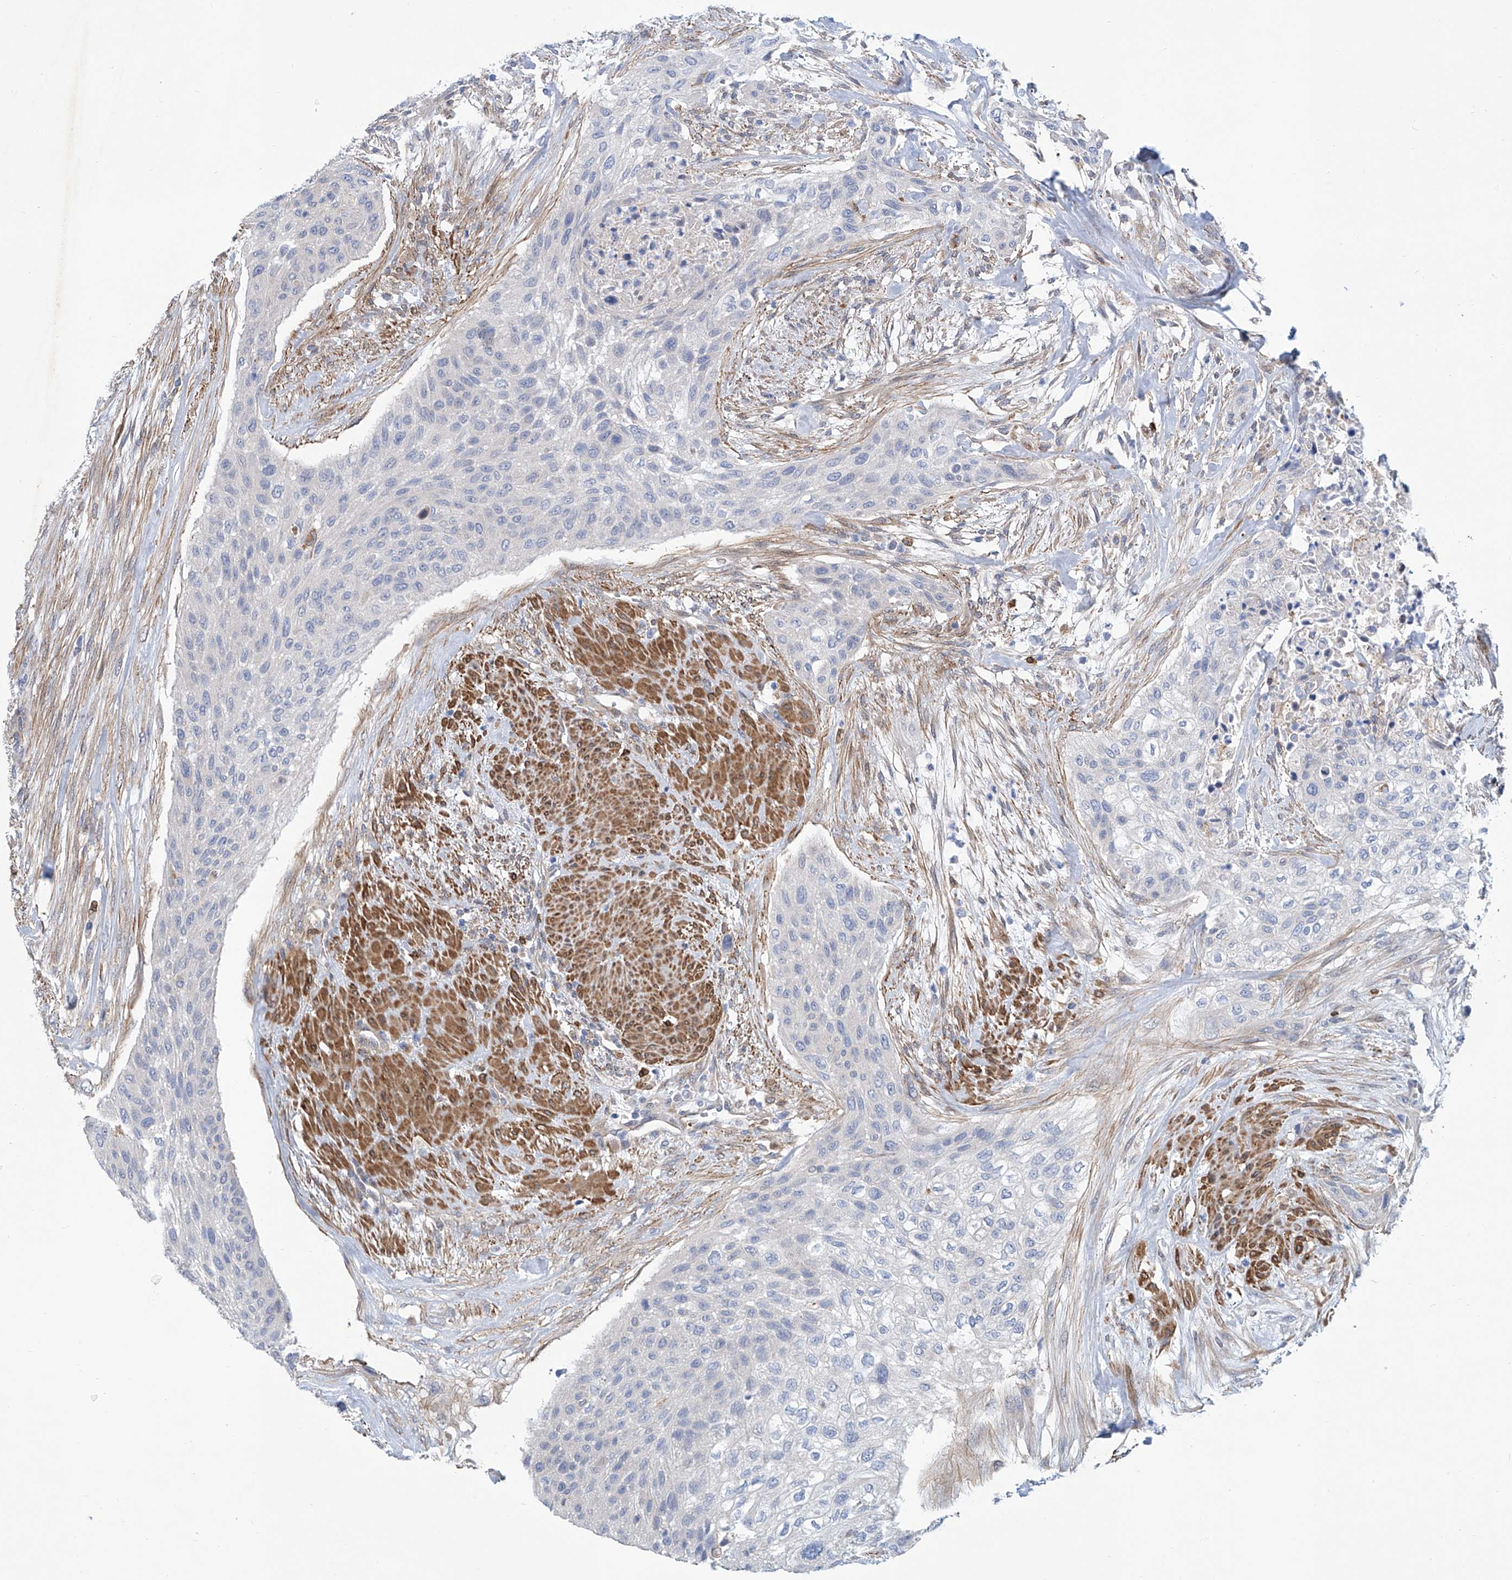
{"staining": {"intensity": "negative", "quantity": "none", "location": "none"}, "tissue": "urothelial cancer", "cell_type": "Tumor cells", "image_type": "cancer", "snomed": [{"axis": "morphology", "description": "Urothelial carcinoma, High grade"}, {"axis": "topography", "description": "Urinary bladder"}], "caption": "Photomicrograph shows no significant protein positivity in tumor cells of urothelial cancer. (Stains: DAB (3,3'-diaminobenzidine) IHC with hematoxylin counter stain, Microscopy: brightfield microscopy at high magnification).", "gene": "TNN", "patient": {"sex": "male", "age": 35}}